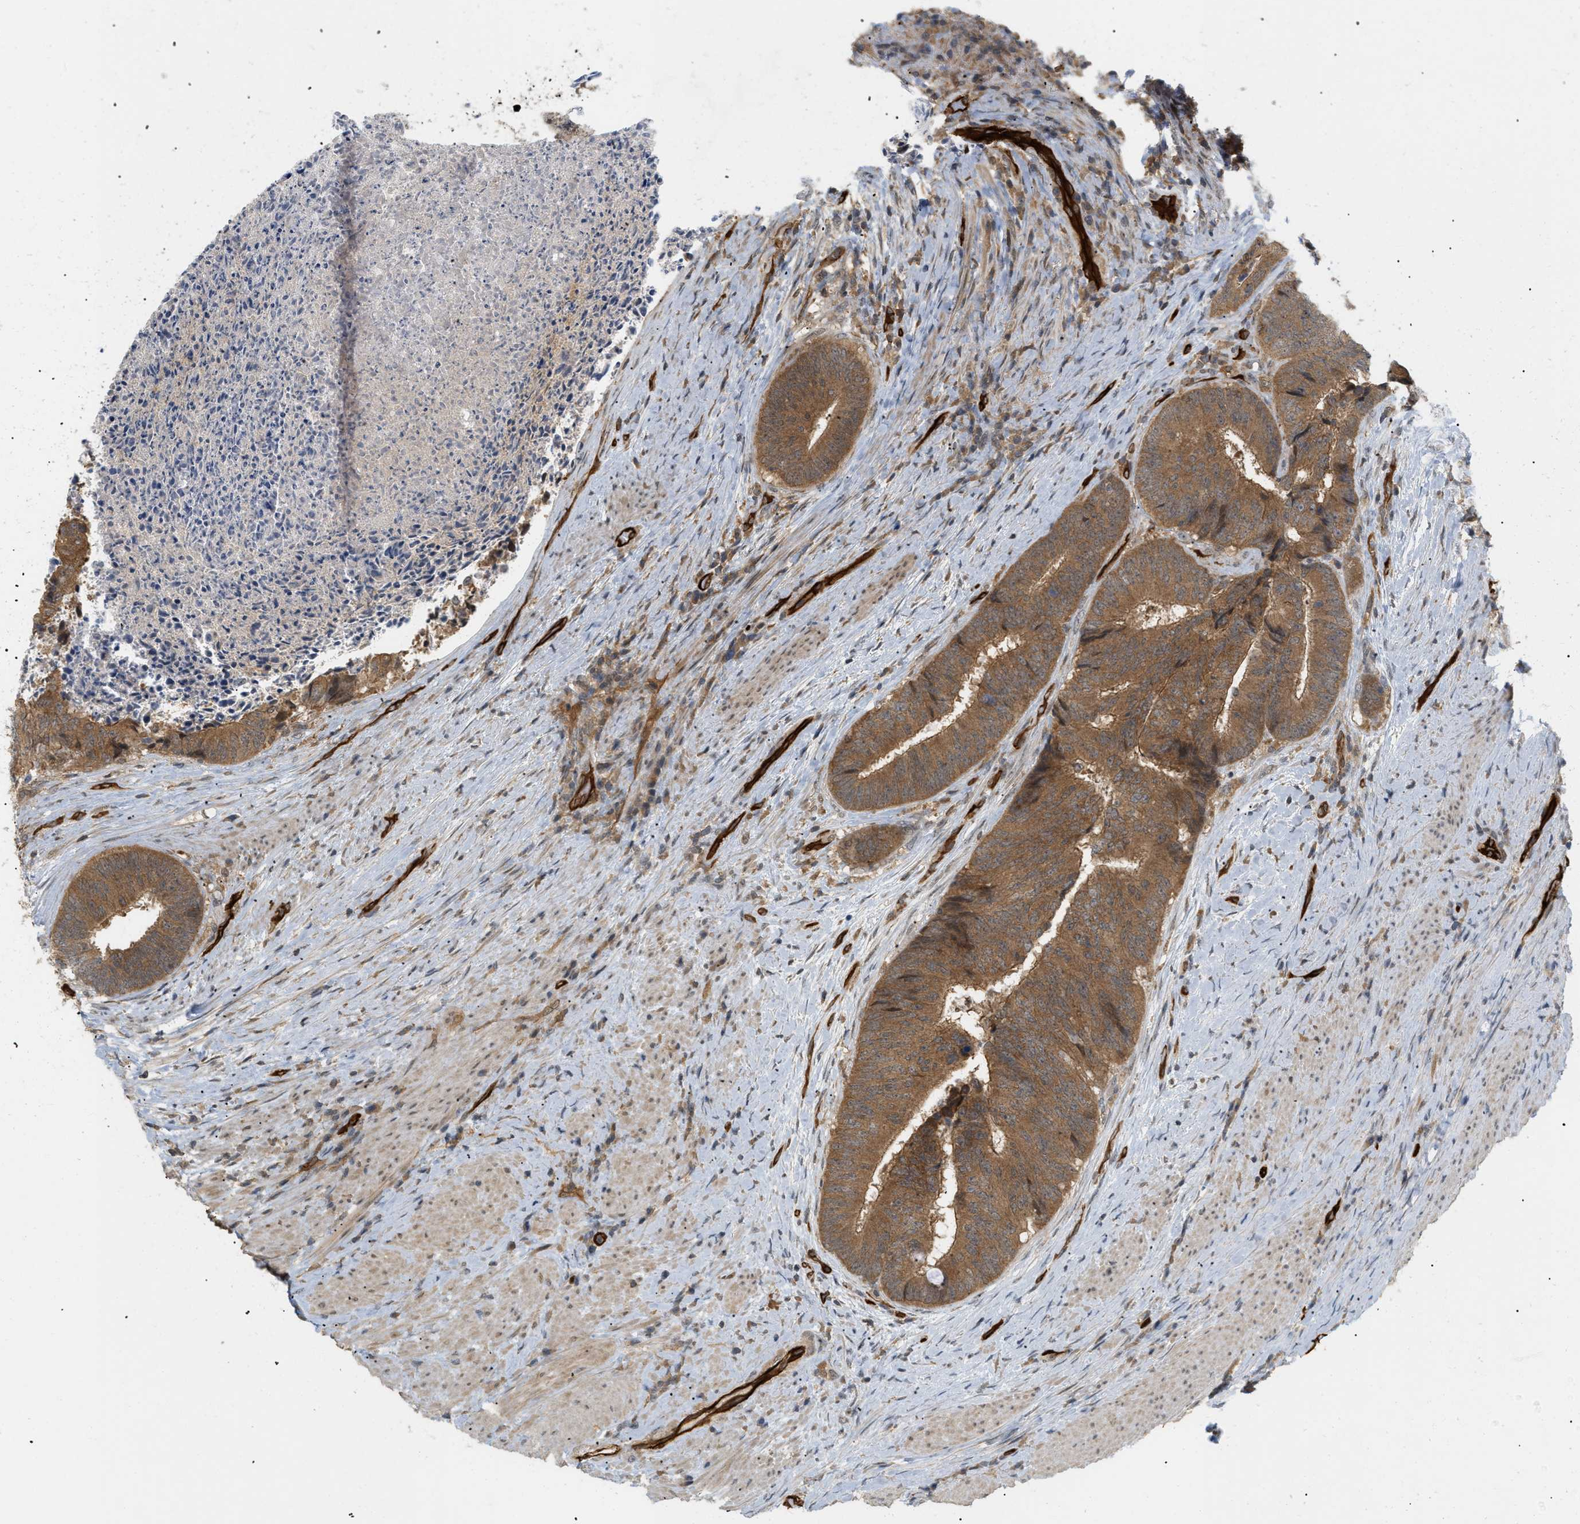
{"staining": {"intensity": "moderate", "quantity": ">75%", "location": "cytoplasmic/membranous"}, "tissue": "colorectal cancer", "cell_type": "Tumor cells", "image_type": "cancer", "snomed": [{"axis": "morphology", "description": "Adenocarcinoma, NOS"}, {"axis": "topography", "description": "Rectum"}], "caption": "Moderate cytoplasmic/membranous protein expression is appreciated in about >75% of tumor cells in colorectal cancer.", "gene": "PALMD", "patient": {"sex": "male", "age": 72}}